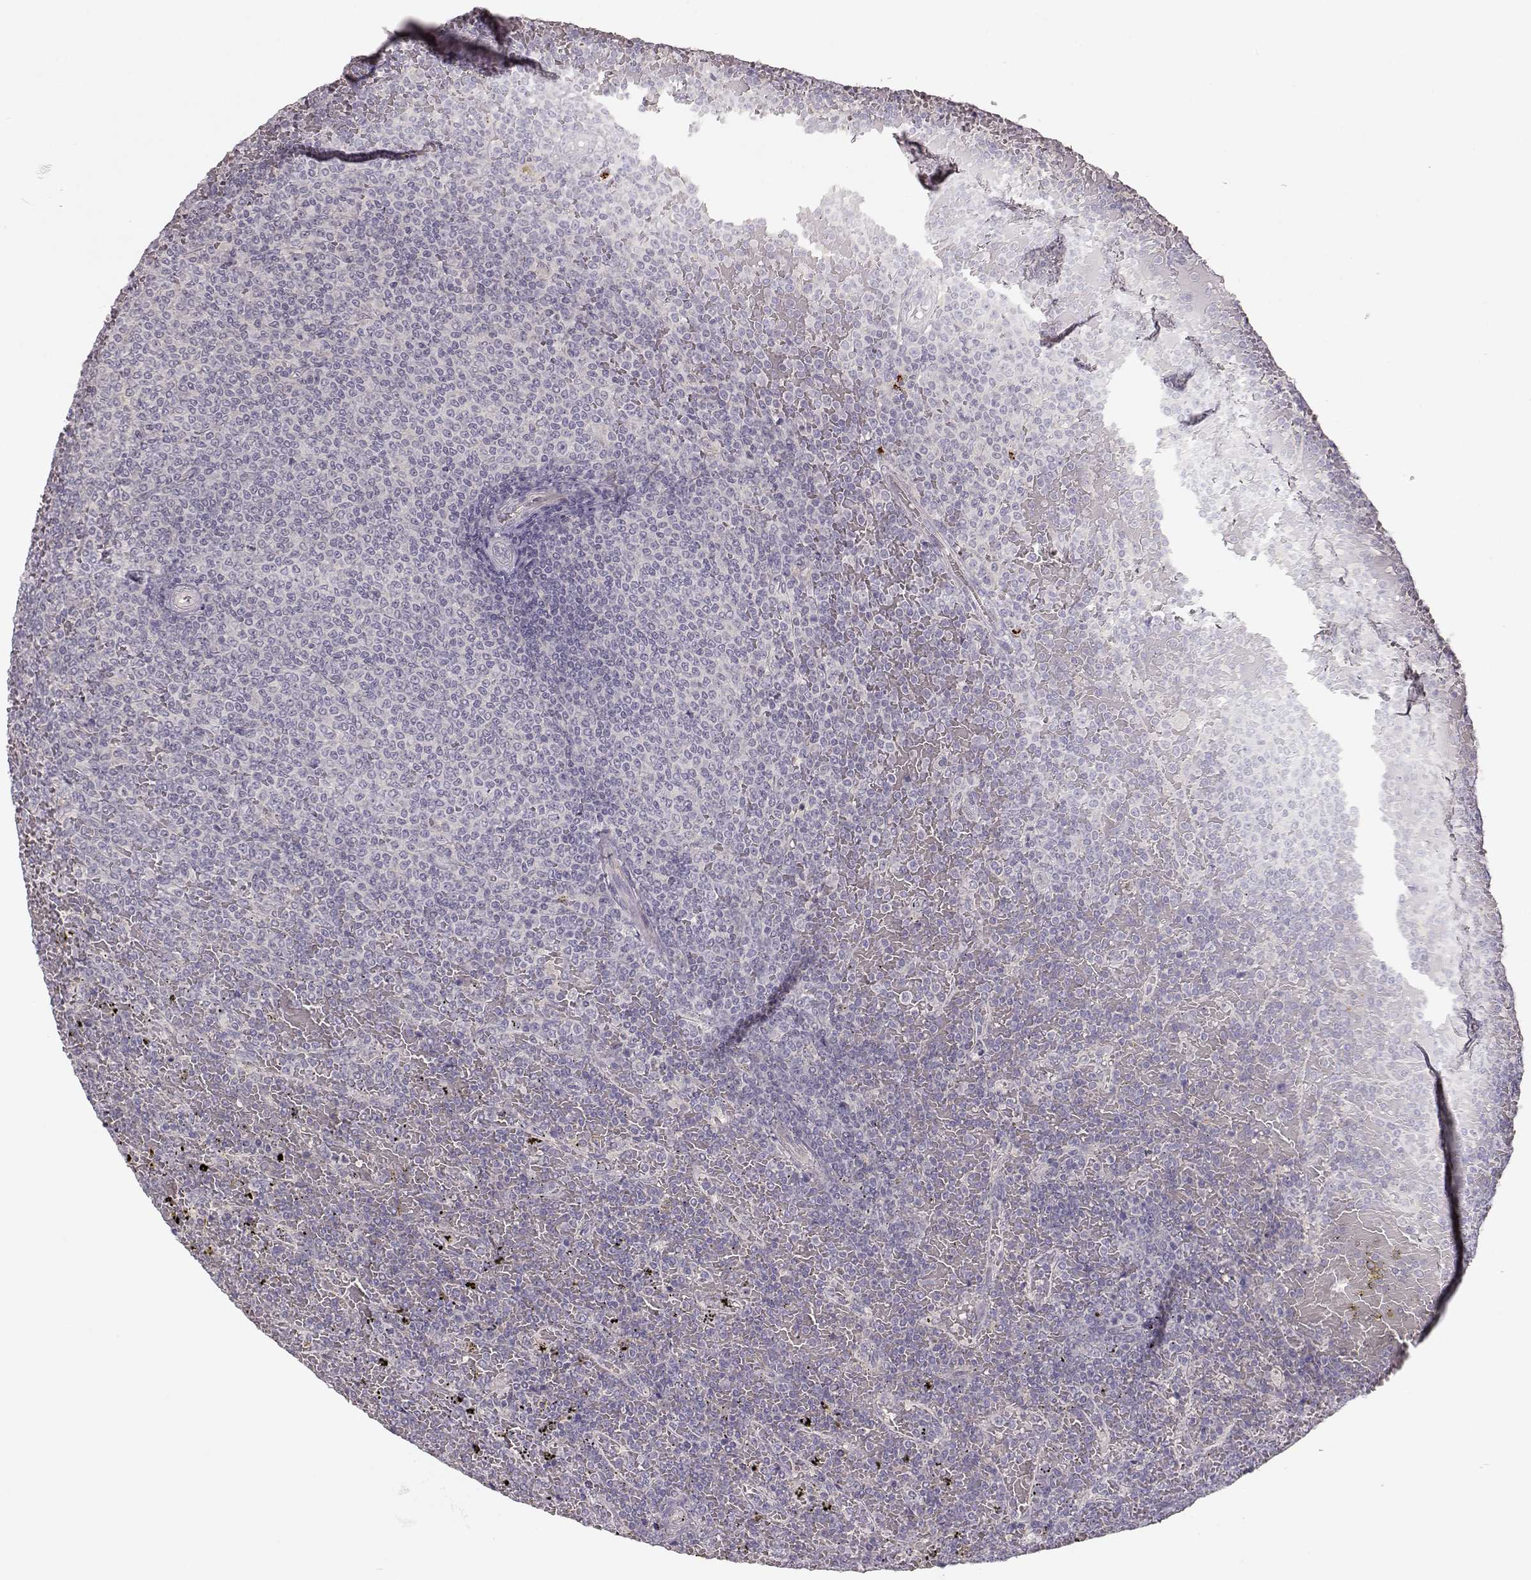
{"staining": {"intensity": "negative", "quantity": "none", "location": "none"}, "tissue": "lymphoma", "cell_type": "Tumor cells", "image_type": "cancer", "snomed": [{"axis": "morphology", "description": "Malignant lymphoma, non-Hodgkin's type, Low grade"}, {"axis": "topography", "description": "Spleen"}], "caption": "Malignant lymphoma, non-Hodgkin's type (low-grade) was stained to show a protein in brown. There is no significant positivity in tumor cells.", "gene": "ARHGAP8", "patient": {"sex": "female", "age": 77}}